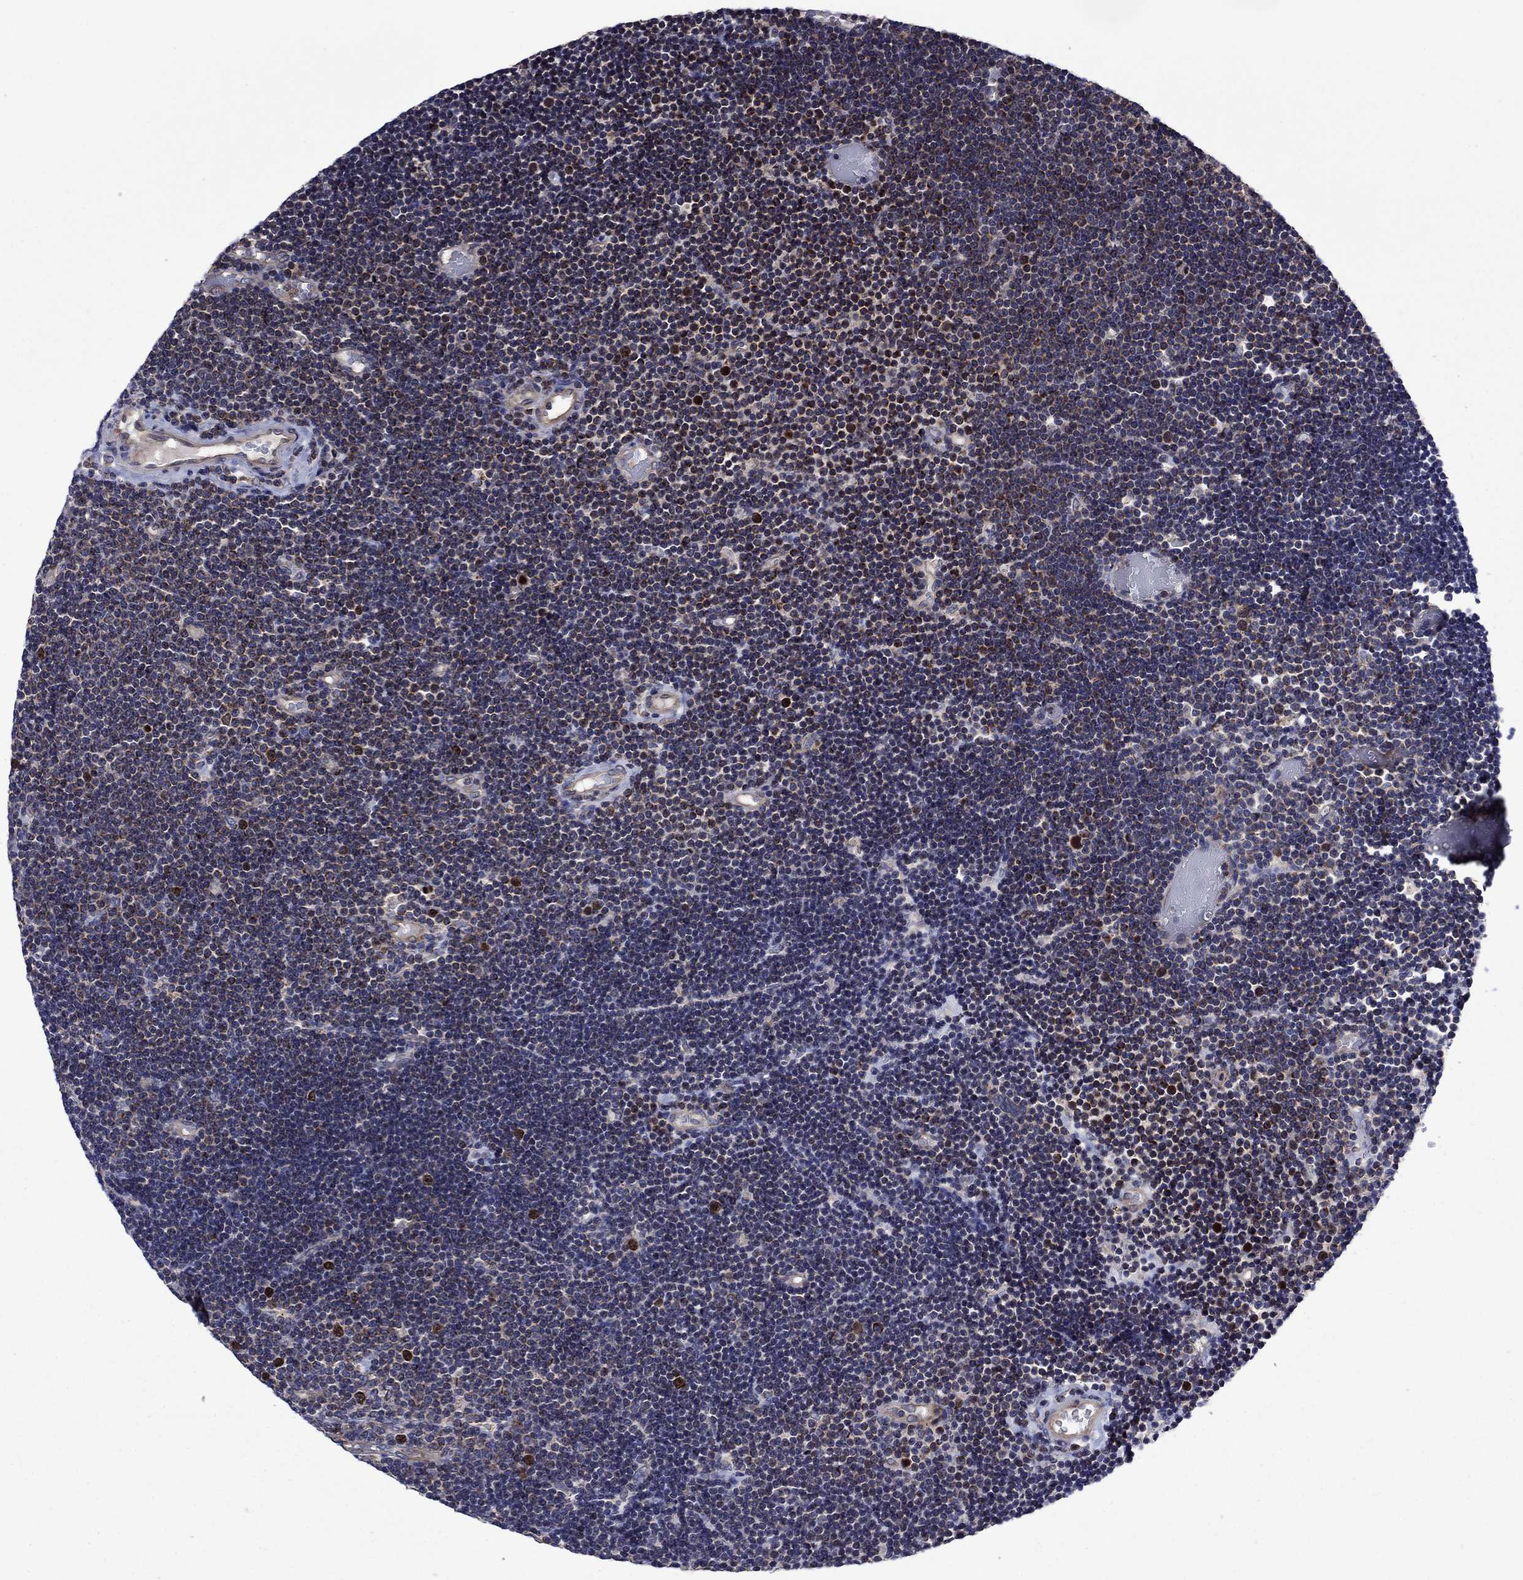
{"staining": {"intensity": "moderate", "quantity": "<25%", "location": "nuclear"}, "tissue": "lymphoma", "cell_type": "Tumor cells", "image_type": "cancer", "snomed": [{"axis": "morphology", "description": "Malignant lymphoma, non-Hodgkin's type, Low grade"}, {"axis": "topography", "description": "Brain"}], "caption": "High-magnification brightfield microscopy of lymphoma stained with DAB (brown) and counterstained with hematoxylin (blue). tumor cells exhibit moderate nuclear expression is identified in about<25% of cells. The staining is performed using DAB brown chromogen to label protein expression. The nuclei are counter-stained blue using hematoxylin.", "gene": "KIF22", "patient": {"sex": "female", "age": 66}}